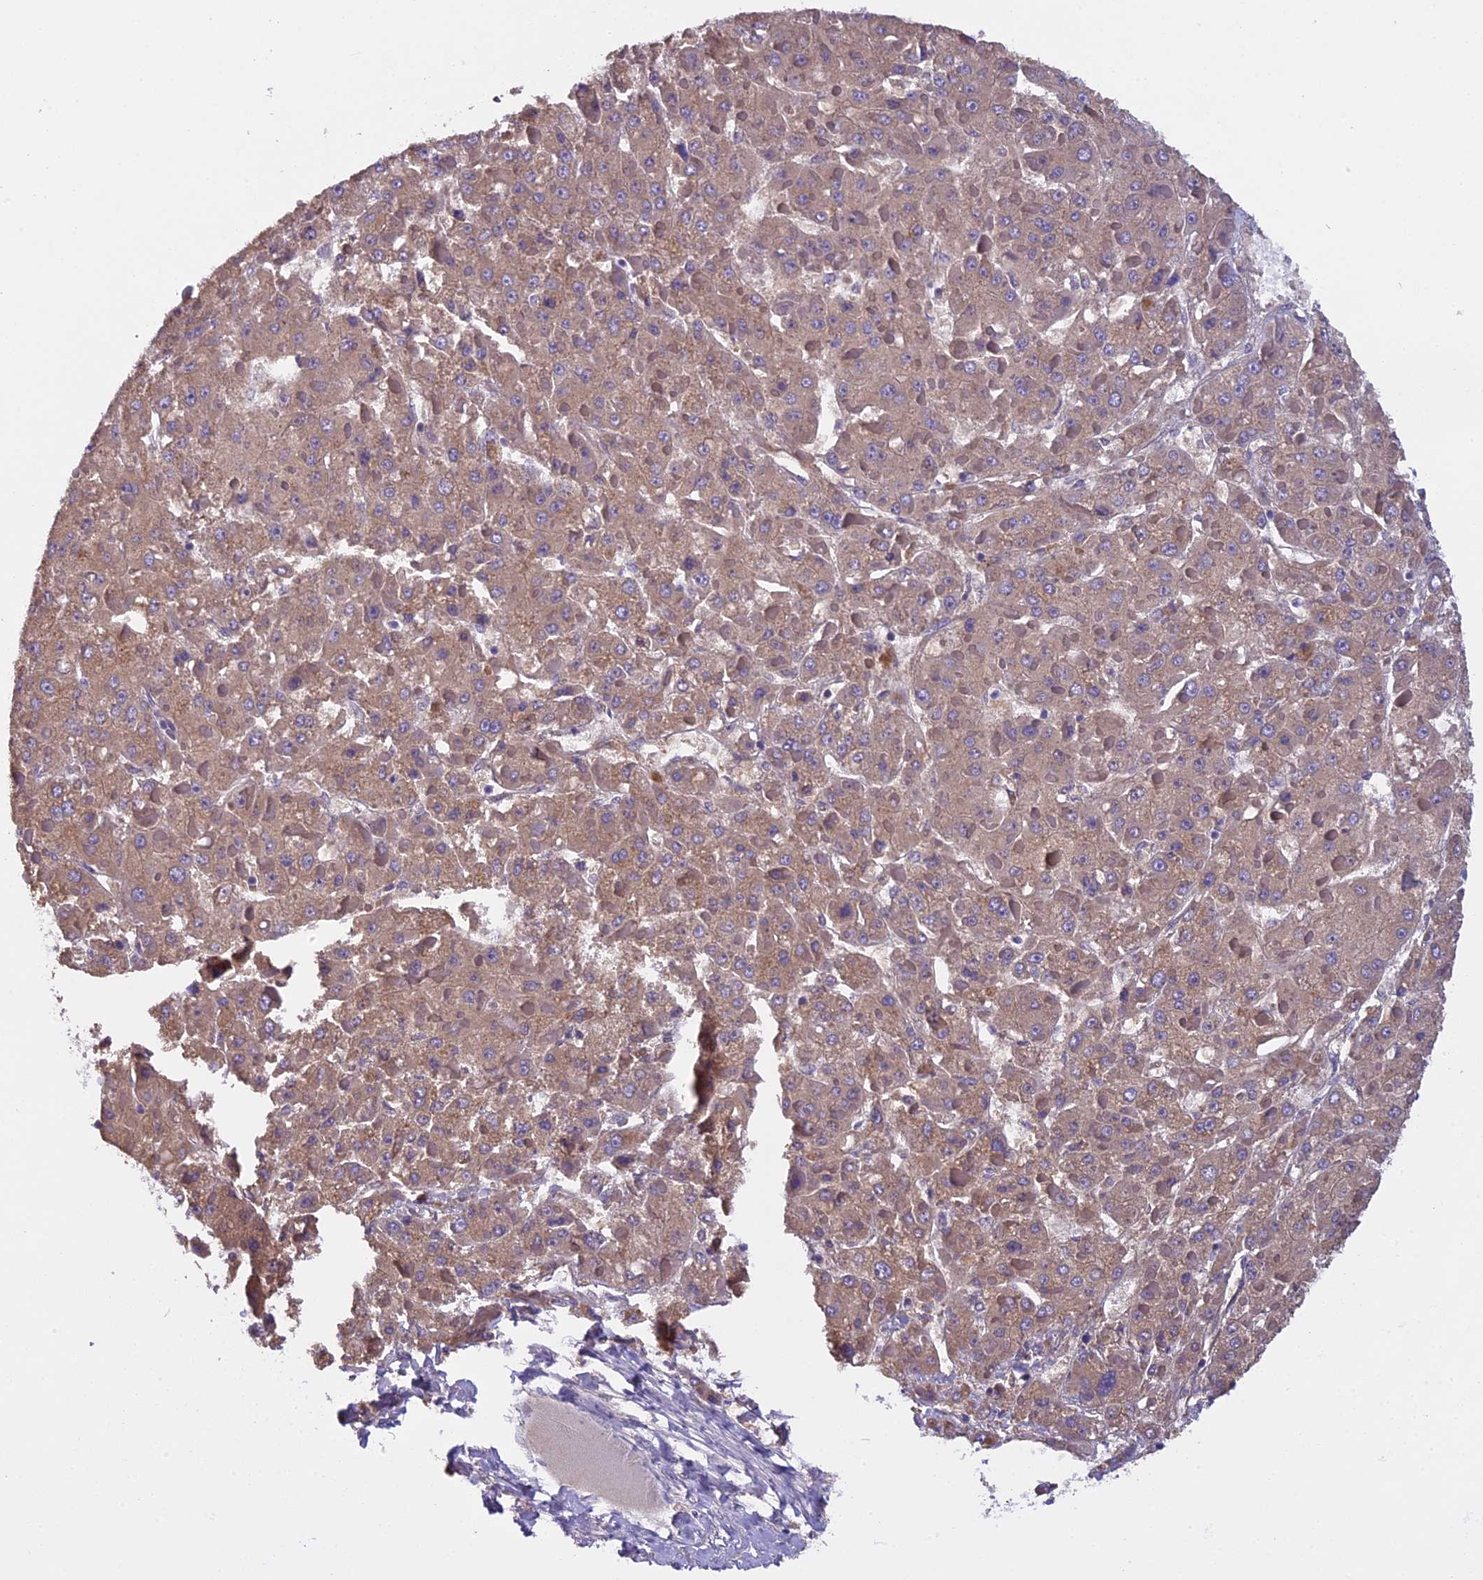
{"staining": {"intensity": "moderate", "quantity": ">75%", "location": "cytoplasmic/membranous"}, "tissue": "liver cancer", "cell_type": "Tumor cells", "image_type": "cancer", "snomed": [{"axis": "morphology", "description": "Carcinoma, Hepatocellular, NOS"}, {"axis": "topography", "description": "Liver"}], "caption": "Immunohistochemical staining of liver cancer (hepatocellular carcinoma) demonstrates medium levels of moderate cytoplasmic/membranous protein staining in approximately >75% of tumor cells.", "gene": "ZNF317", "patient": {"sex": "female", "age": 73}}